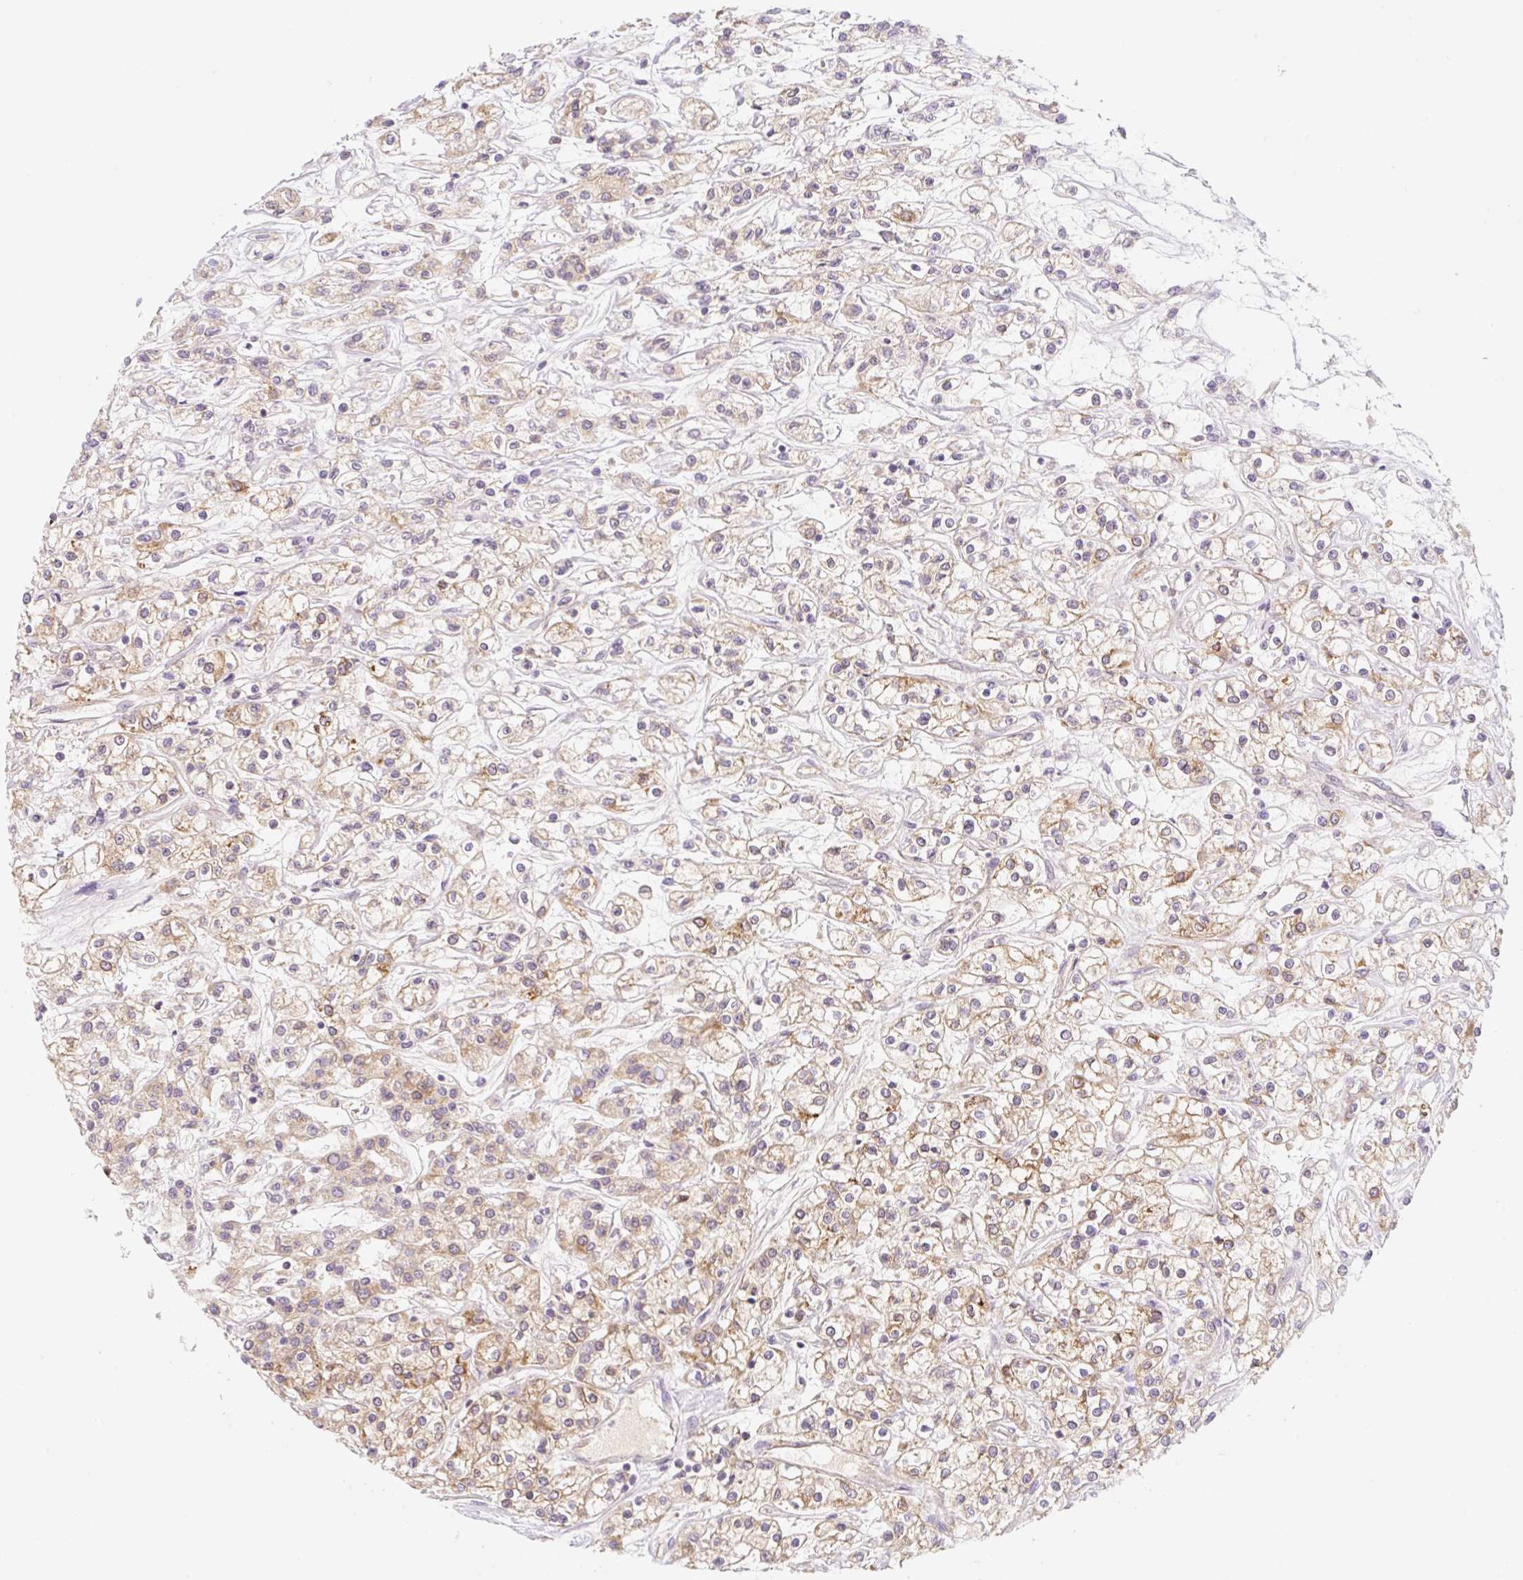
{"staining": {"intensity": "moderate", "quantity": "25%-75%", "location": "cytoplasmic/membranous"}, "tissue": "renal cancer", "cell_type": "Tumor cells", "image_type": "cancer", "snomed": [{"axis": "morphology", "description": "Adenocarcinoma, NOS"}, {"axis": "topography", "description": "Kidney"}], "caption": "Adenocarcinoma (renal) stained with a brown dye demonstrates moderate cytoplasmic/membranous positive staining in approximately 25%-75% of tumor cells.", "gene": "MIA2", "patient": {"sex": "female", "age": 59}}